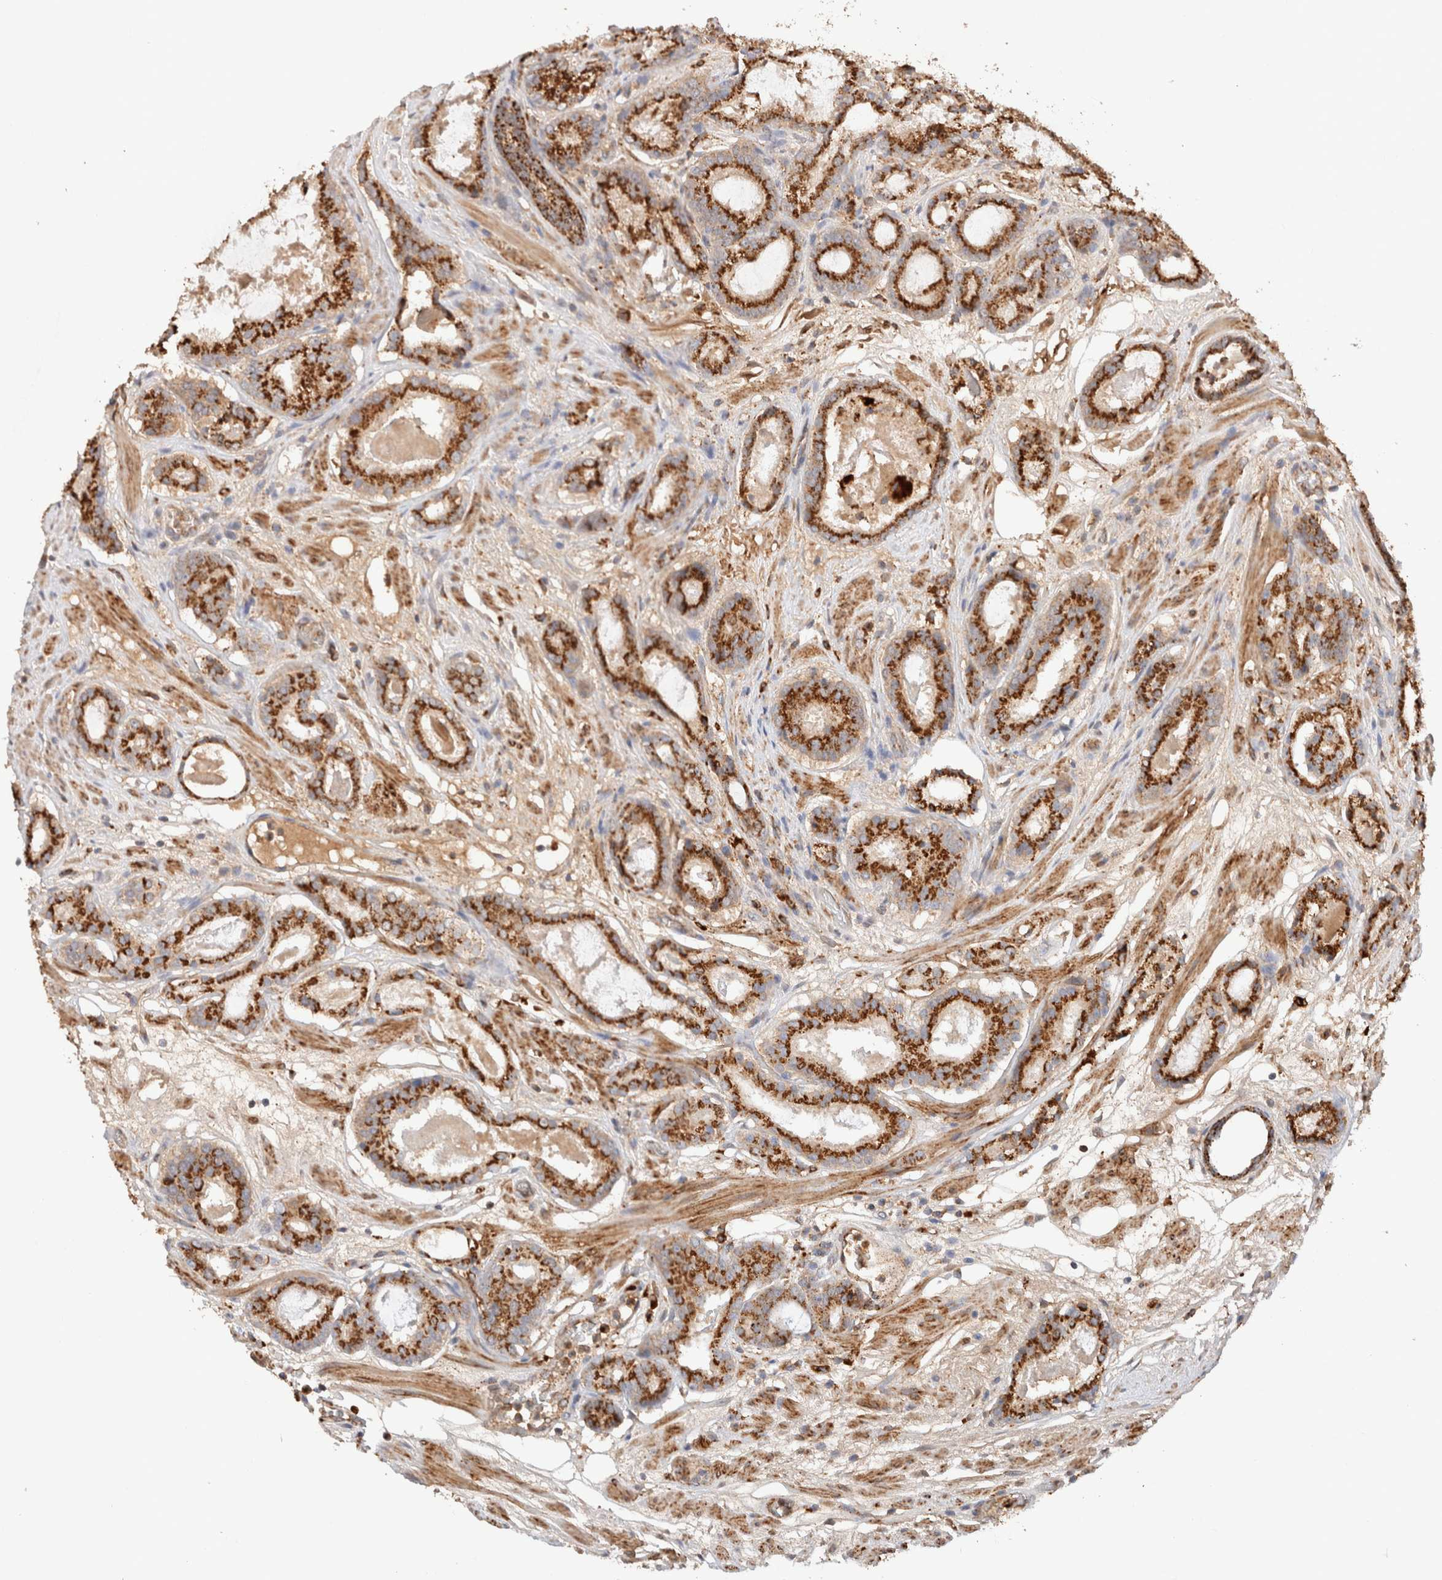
{"staining": {"intensity": "strong", "quantity": ">75%", "location": "cytoplasmic/membranous"}, "tissue": "prostate cancer", "cell_type": "Tumor cells", "image_type": "cancer", "snomed": [{"axis": "morphology", "description": "Adenocarcinoma, Low grade"}, {"axis": "topography", "description": "Prostate"}], "caption": "Immunohistochemistry of human prostate cancer (adenocarcinoma (low-grade)) exhibits high levels of strong cytoplasmic/membranous staining in about >75% of tumor cells.", "gene": "RABEPK", "patient": {"sex": "male", "age": 69}}